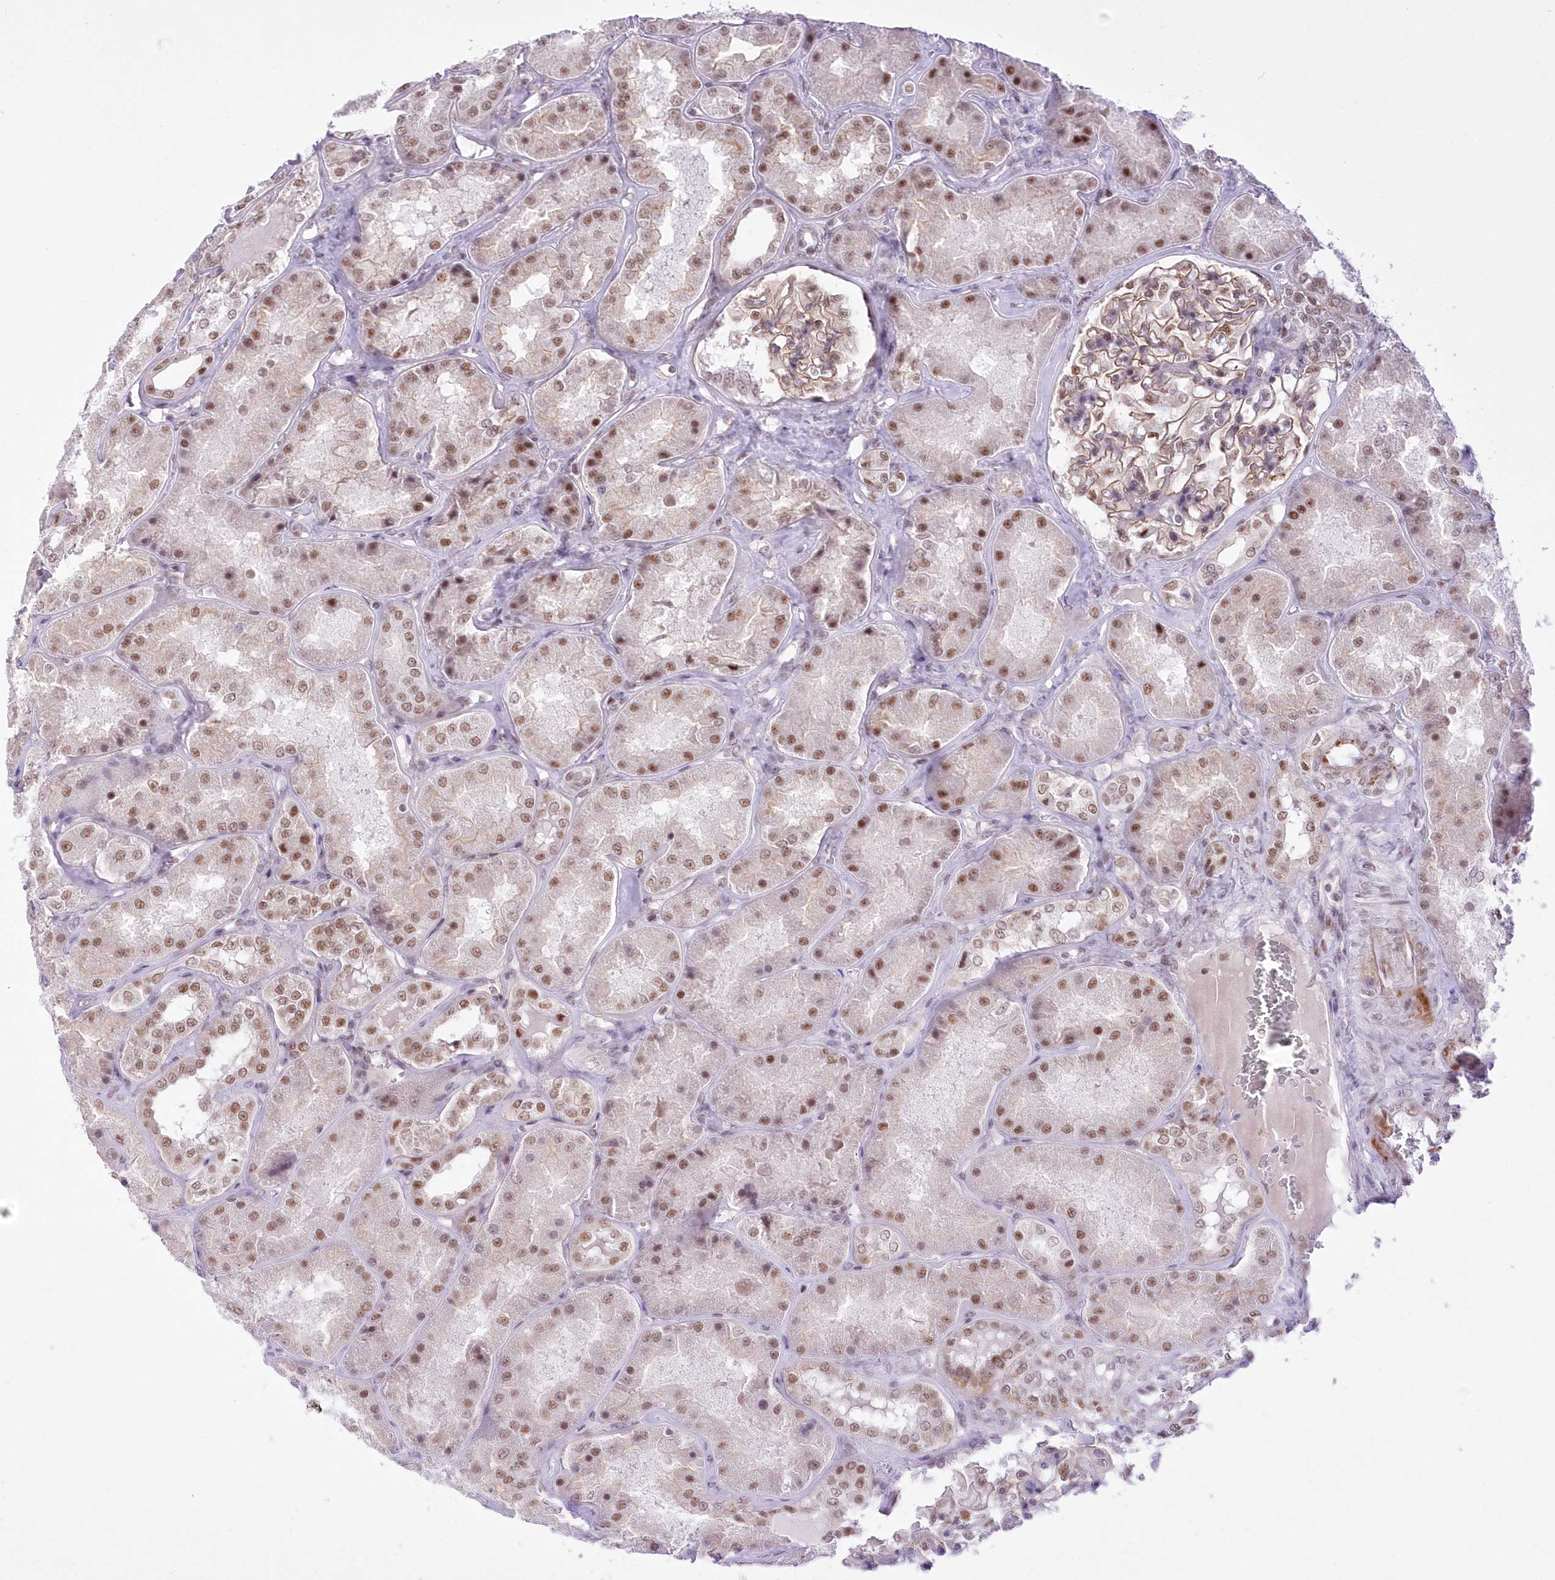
{"staining": {"intensity": "moderate", "quantity": ">75%", "location": "cytoplasmic/membranous,nuclear"}, "tissue": "kidney", "cell_type": "Cells in glomeruli", "image_type": "normal", "snomed": [{"axis": "morphology", "description": "Normal tissue, NOS"}, {"axis": "topography", "description": "Kidney"}], "caption": "This is a photomicrograph of immunohistochemistry staining of unremarkable kidney, which shows moderate staining in the cytoplasmic/membranous,nuclear of cells in glomeruli.", "gene": "NSUN2", "patient": {"sex": "female", "age": 56}}